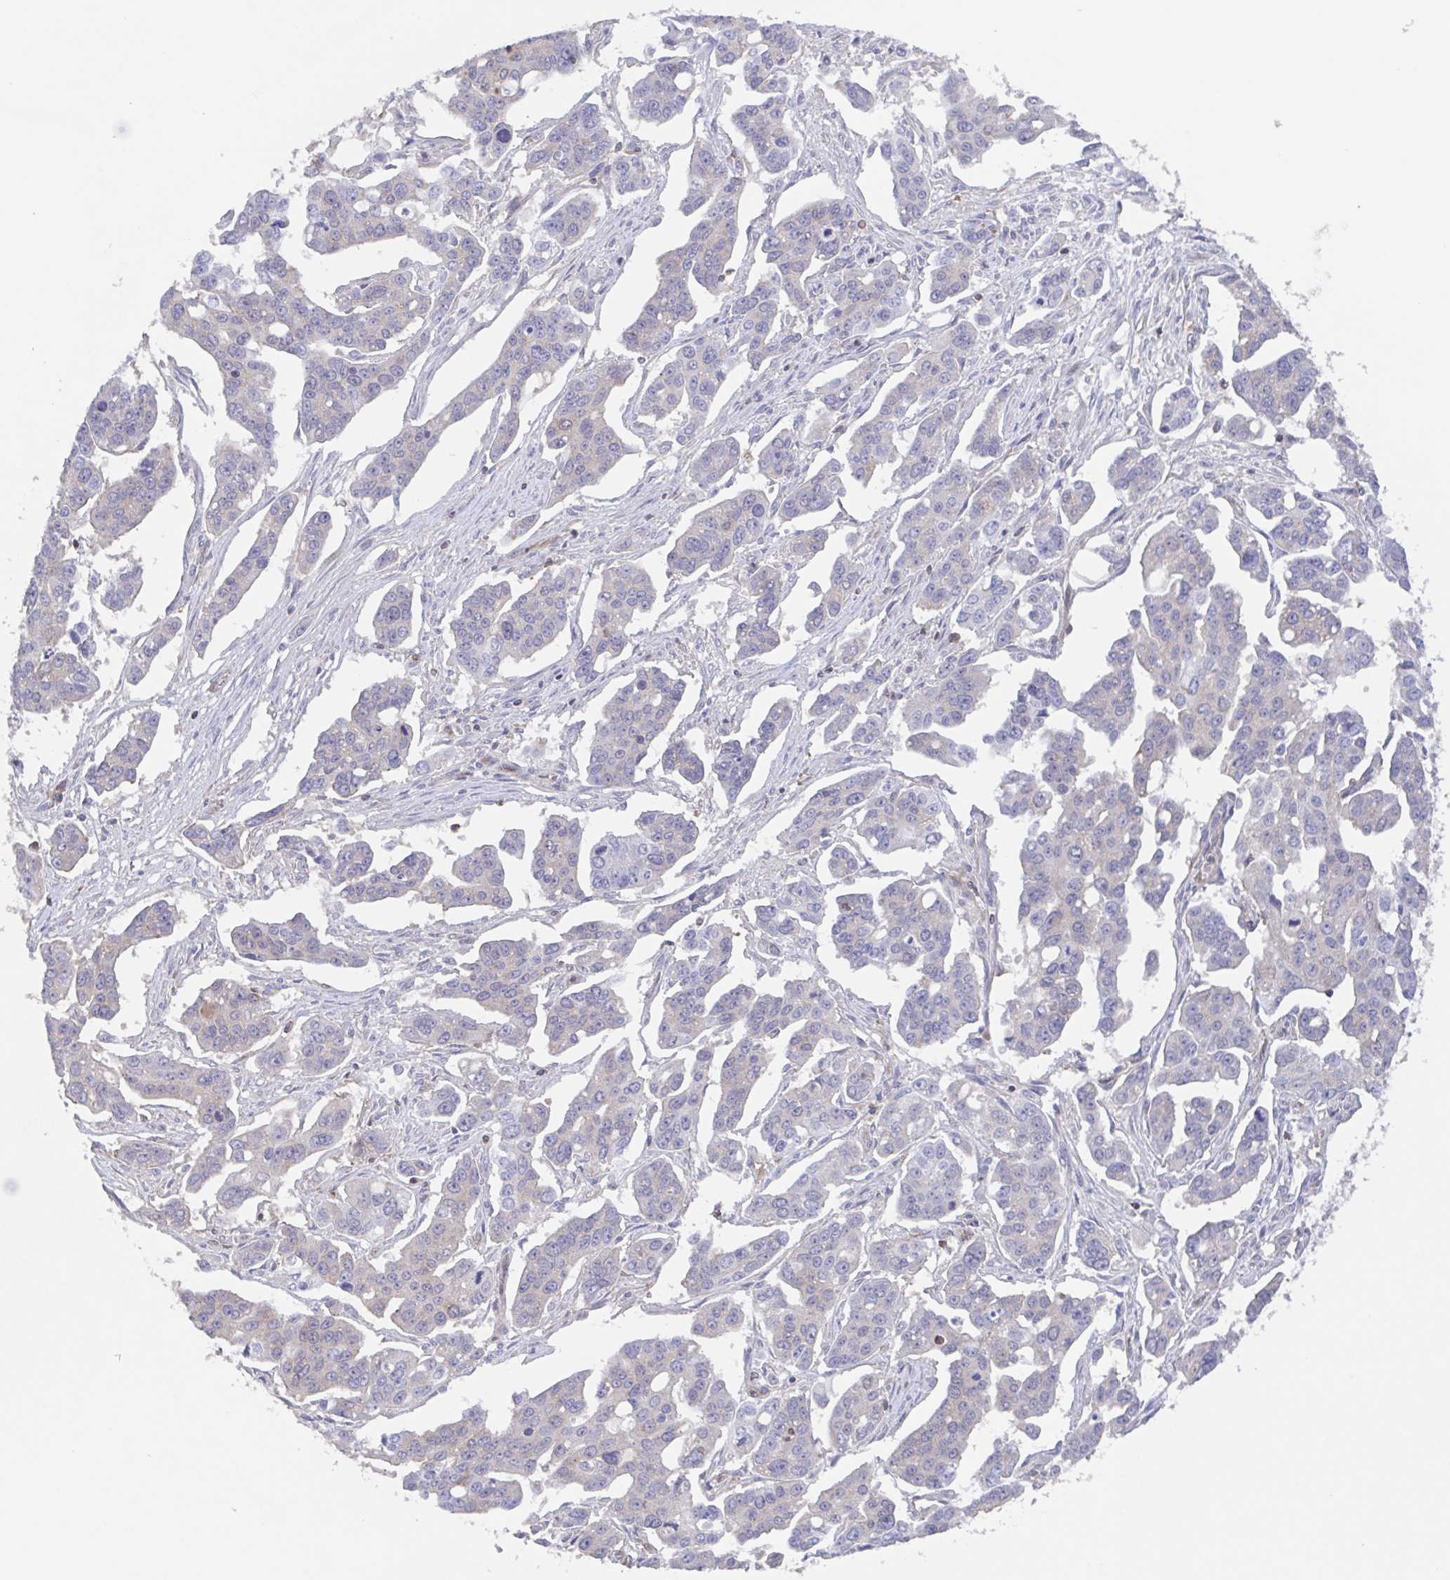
{"staining": {"intensity": "weak", "quantity": "<25%", "location": "cytoplasmic/membranous"}, "tissue": "ovarian cancer", "cell_type": "Tumor cells", "image_type": "cancer", "snomed": [{"axis": "morphology", "description": "Carcinoma, endometroid"}, {"axis": "topography", "description": "Ovary"}], "caption": "The micrograph exhibits no staining of tumor cells in ovarian cancer.", "gene": "AGFG2", "patient": {"sex": "female", "age": 78}}